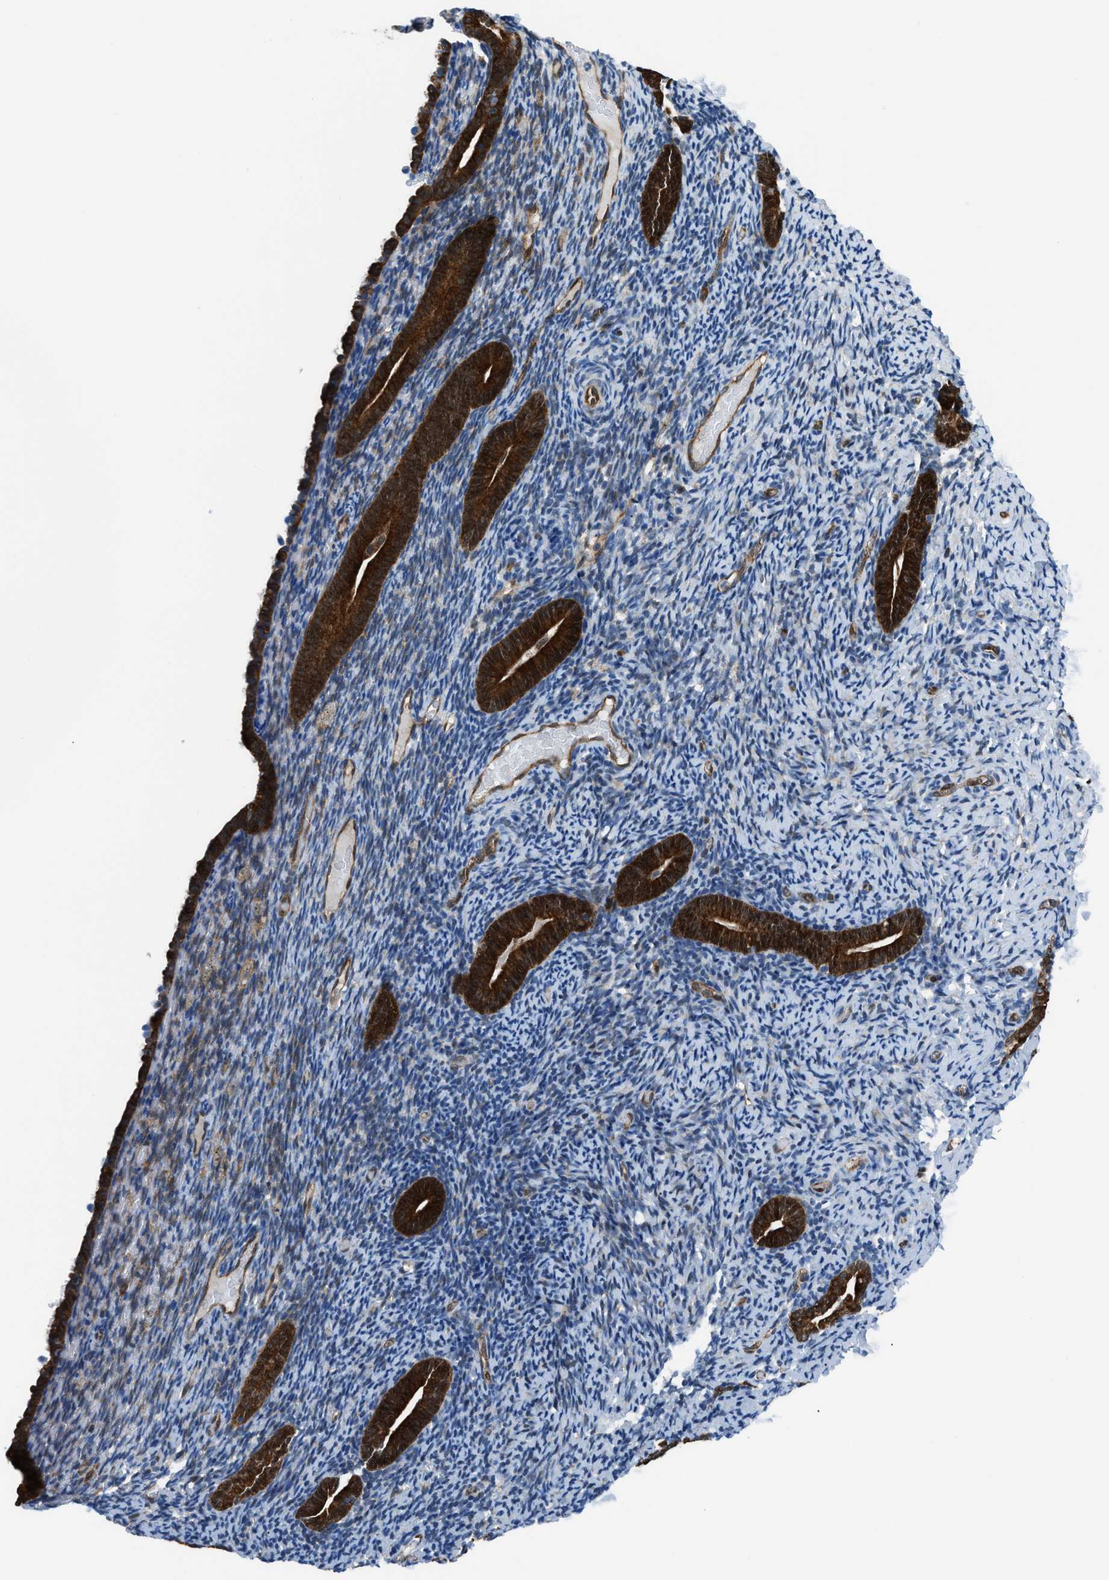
{"staining": {"intensity": "negative", "quantity": "none", "location": "none"}, "tissue": "endometrium", "cell_type": "Cells in endometrial stroma", "image_type": "normal", "snomed": [{"axis": "morphology", "description": "Normal tissue, NOS"}, {"axis": "topography", "description": "Endometrium"}], "caption": "A high-resolution photomicrograph shows IHC staining of unremarkable endometrium, which reveals no significant staining in cells in endometrial stroma.", "gene": "YWHAE", "patient": {"sex": "female", "age": 51}}